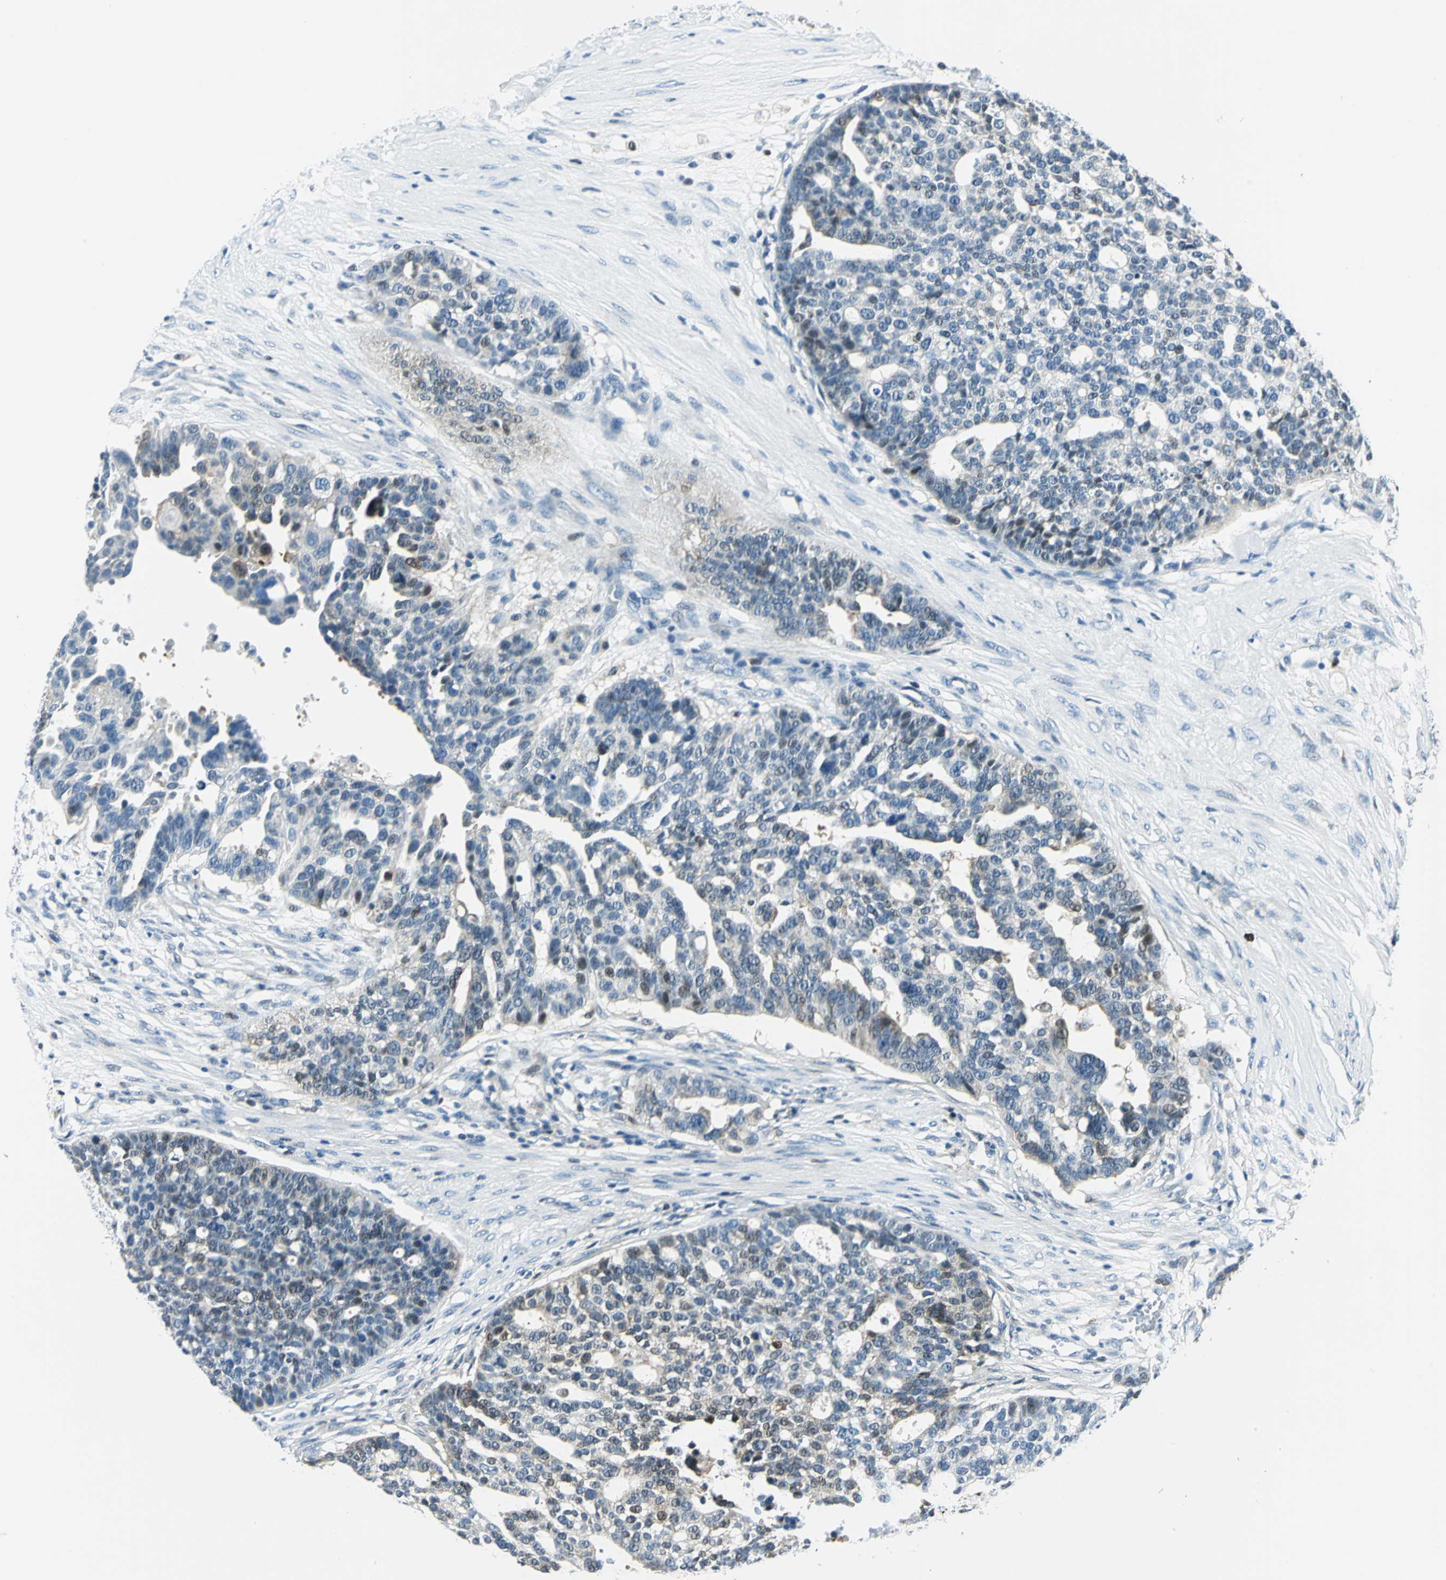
{"staining": {"intensity": "moderate", "quantity": "<25%", "location": "cytoplasmic/membranous,nuclear"}, "tissue": "ovarian cancer", "cell_type": "Tumor cells", "image_type": "cancer", "snomed": [{"axis": "morphology", "description": "Cystadenocarcinoma, serous, NOS"}, {"axis": "topography", "description": "Ovary"}], "caption": "This image shows IHC staining of human ovarian serous cystadenocarcinoma, with low moderate cytoplasmic/membranous and nuclear positivity in approximately <25% of tumor cells.", "gene": "AKR1A1", "patient": {"sex": "female", "age": 59}}